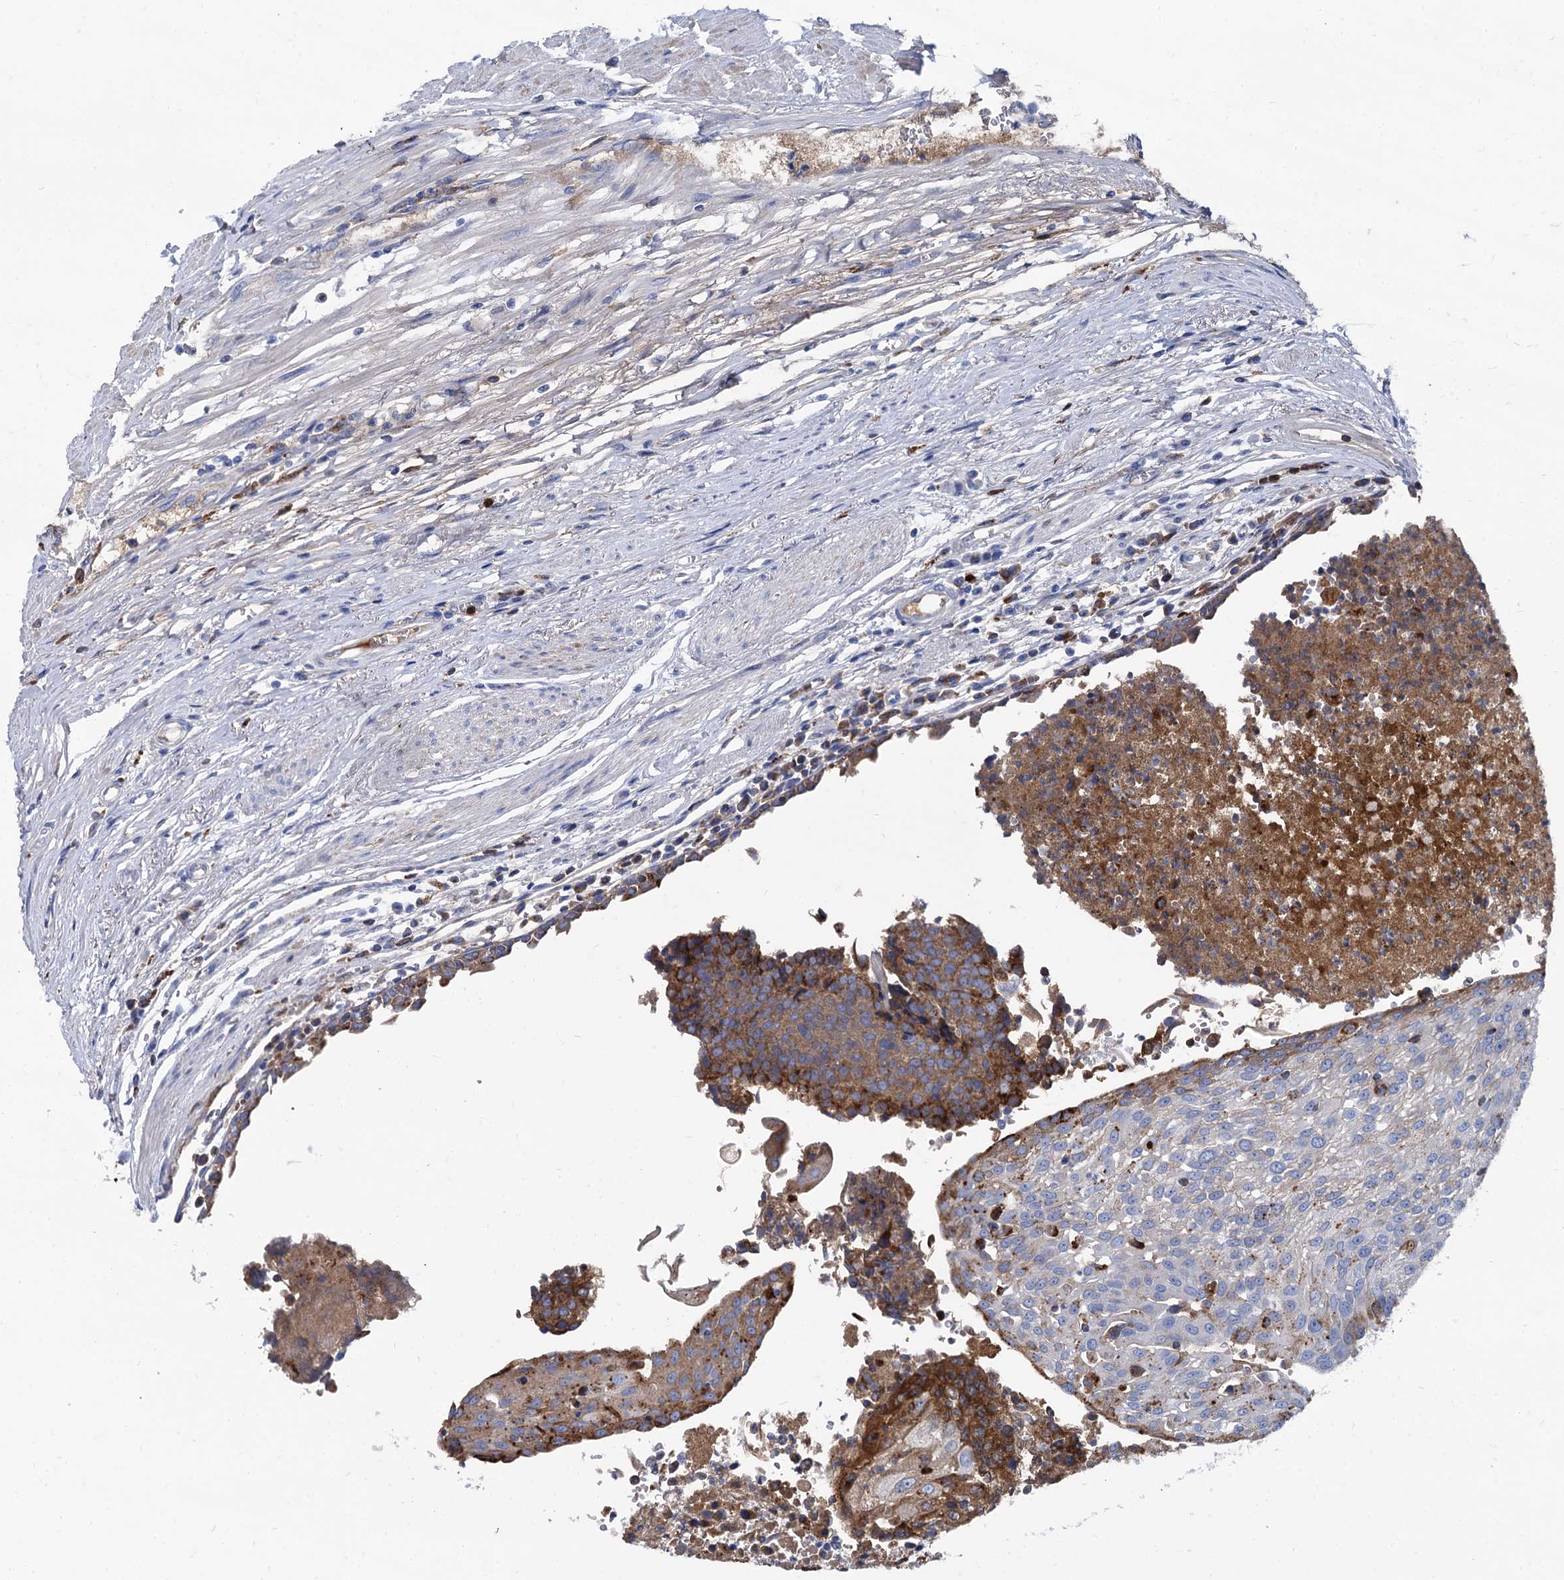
{"staining": {"intensity": "moderate", "quantity": "25%-75%", "location": "cytoplasmic/membranous"}, "tissue": "urothelial cancer", "cell_type": "Tumor cells", "image_type": "cancer", "snomed": [{"axis": "morphology", "description": "Urothelial carcinoma, High grade"}, {"axis": "topography", "description": "Urinary bladder"}], "caption": "Approximately 25%-75% of tumor cells in urothelial cancer show moderate cytoplasmic/membranous protein positivity as visualized by brown immunohistochemical staining.", "gene": "APOD", "patient": {"sex": "female", "age": 85}}